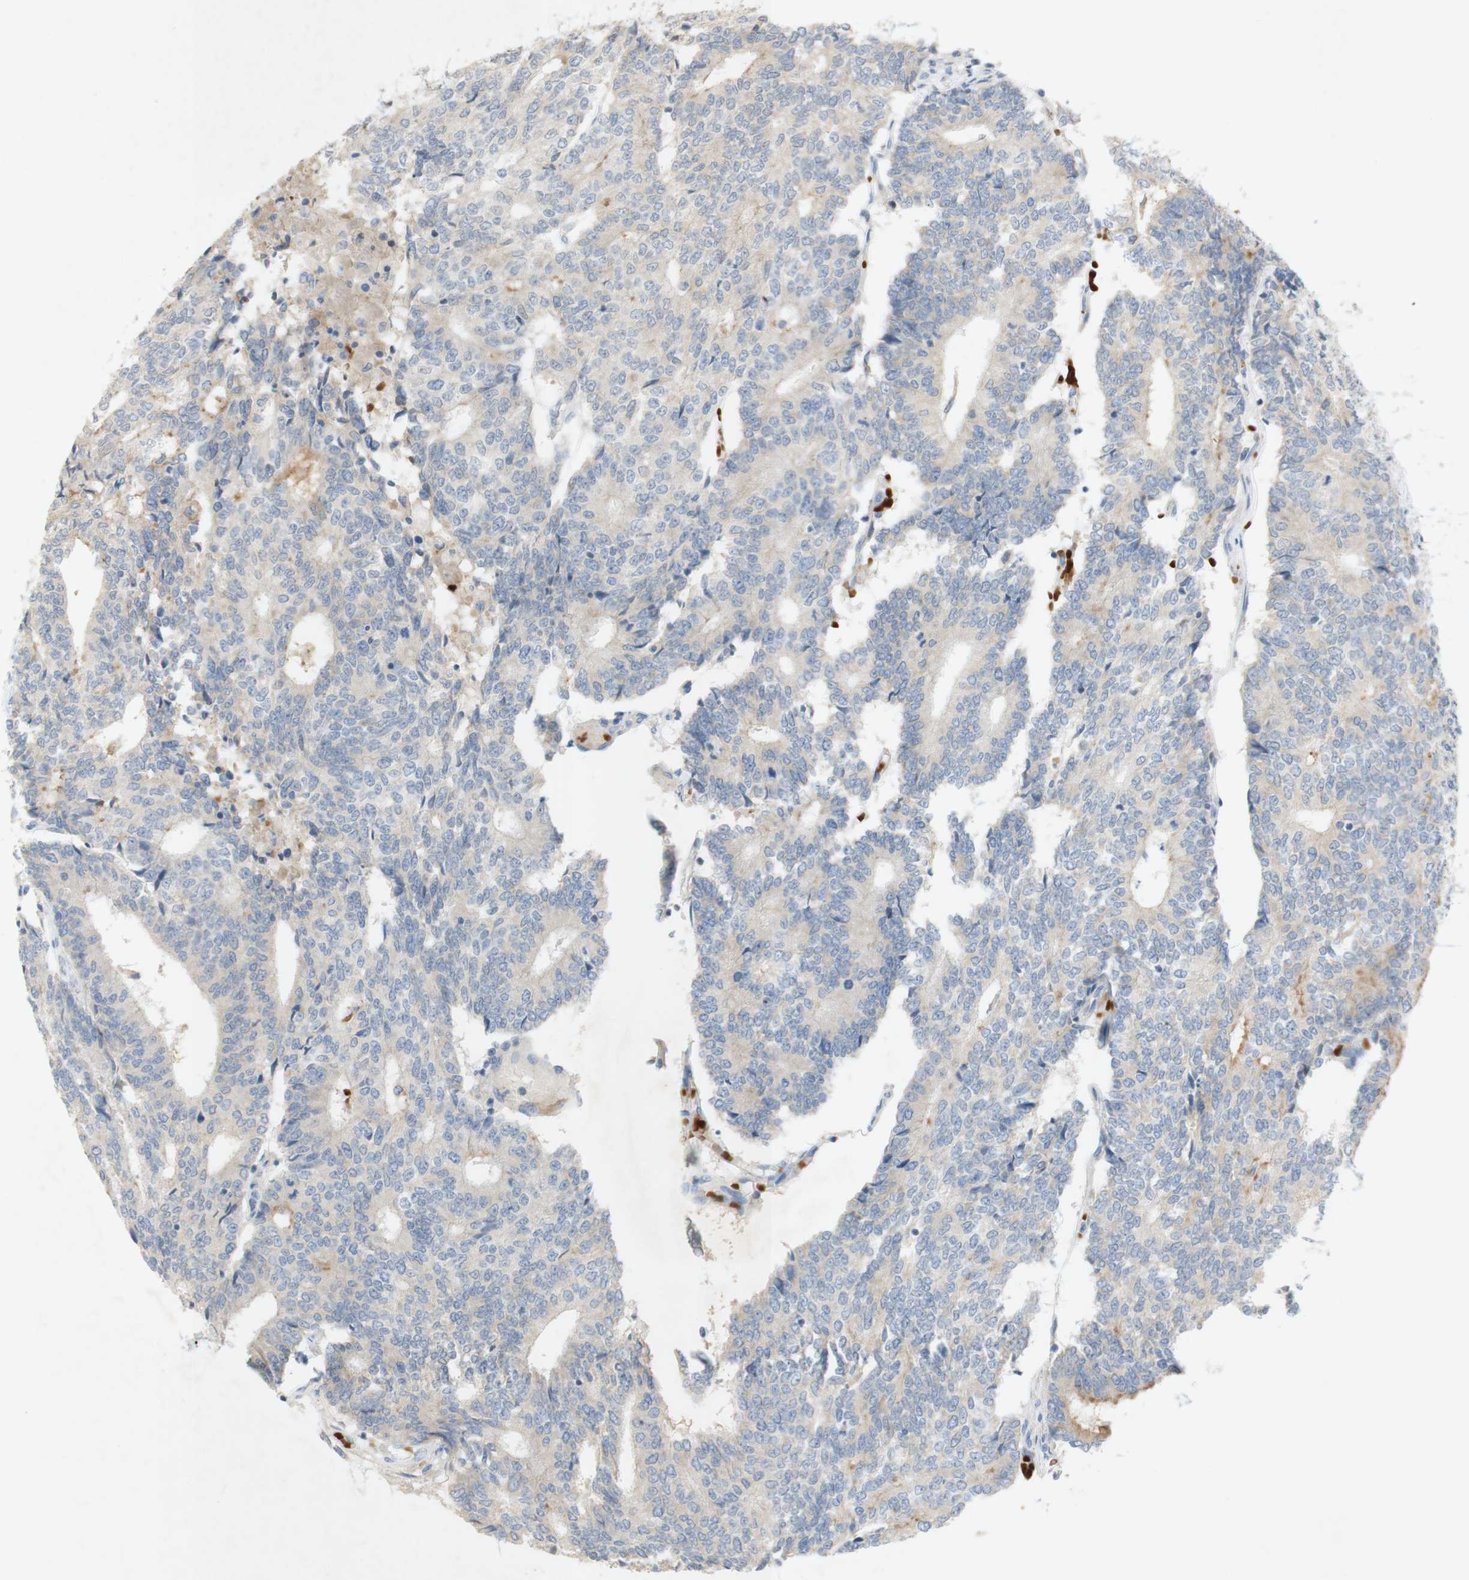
{"staining": {"intensity": "weak", "quantity": "25%-75%", "location": "cytoplasmic/membranous"}, "tissue": "prostate cancer", "cell_type": "Tumor cells", "image_type": "cancer", "snomed": [{"axis": "morphology", "description": "Normal tissue, NOS"}, {"axis": "morphology", "description": "Adenocarcinoma, High grade"}, {"axis": "topography", "description": "Prostate"}, {"axis": "topography", "description": "Seminal veicle"}], "caption": "This micrograph shows immunohistochemistry (IHC) staining of prostate cancer (high-grade adenocarcinoma), with low weak cytoplasmic/membranous expression in approximately 25%-75% of tumor cells.", "gene": "EPO", "patient": {"sex": "male", "age": 55}}